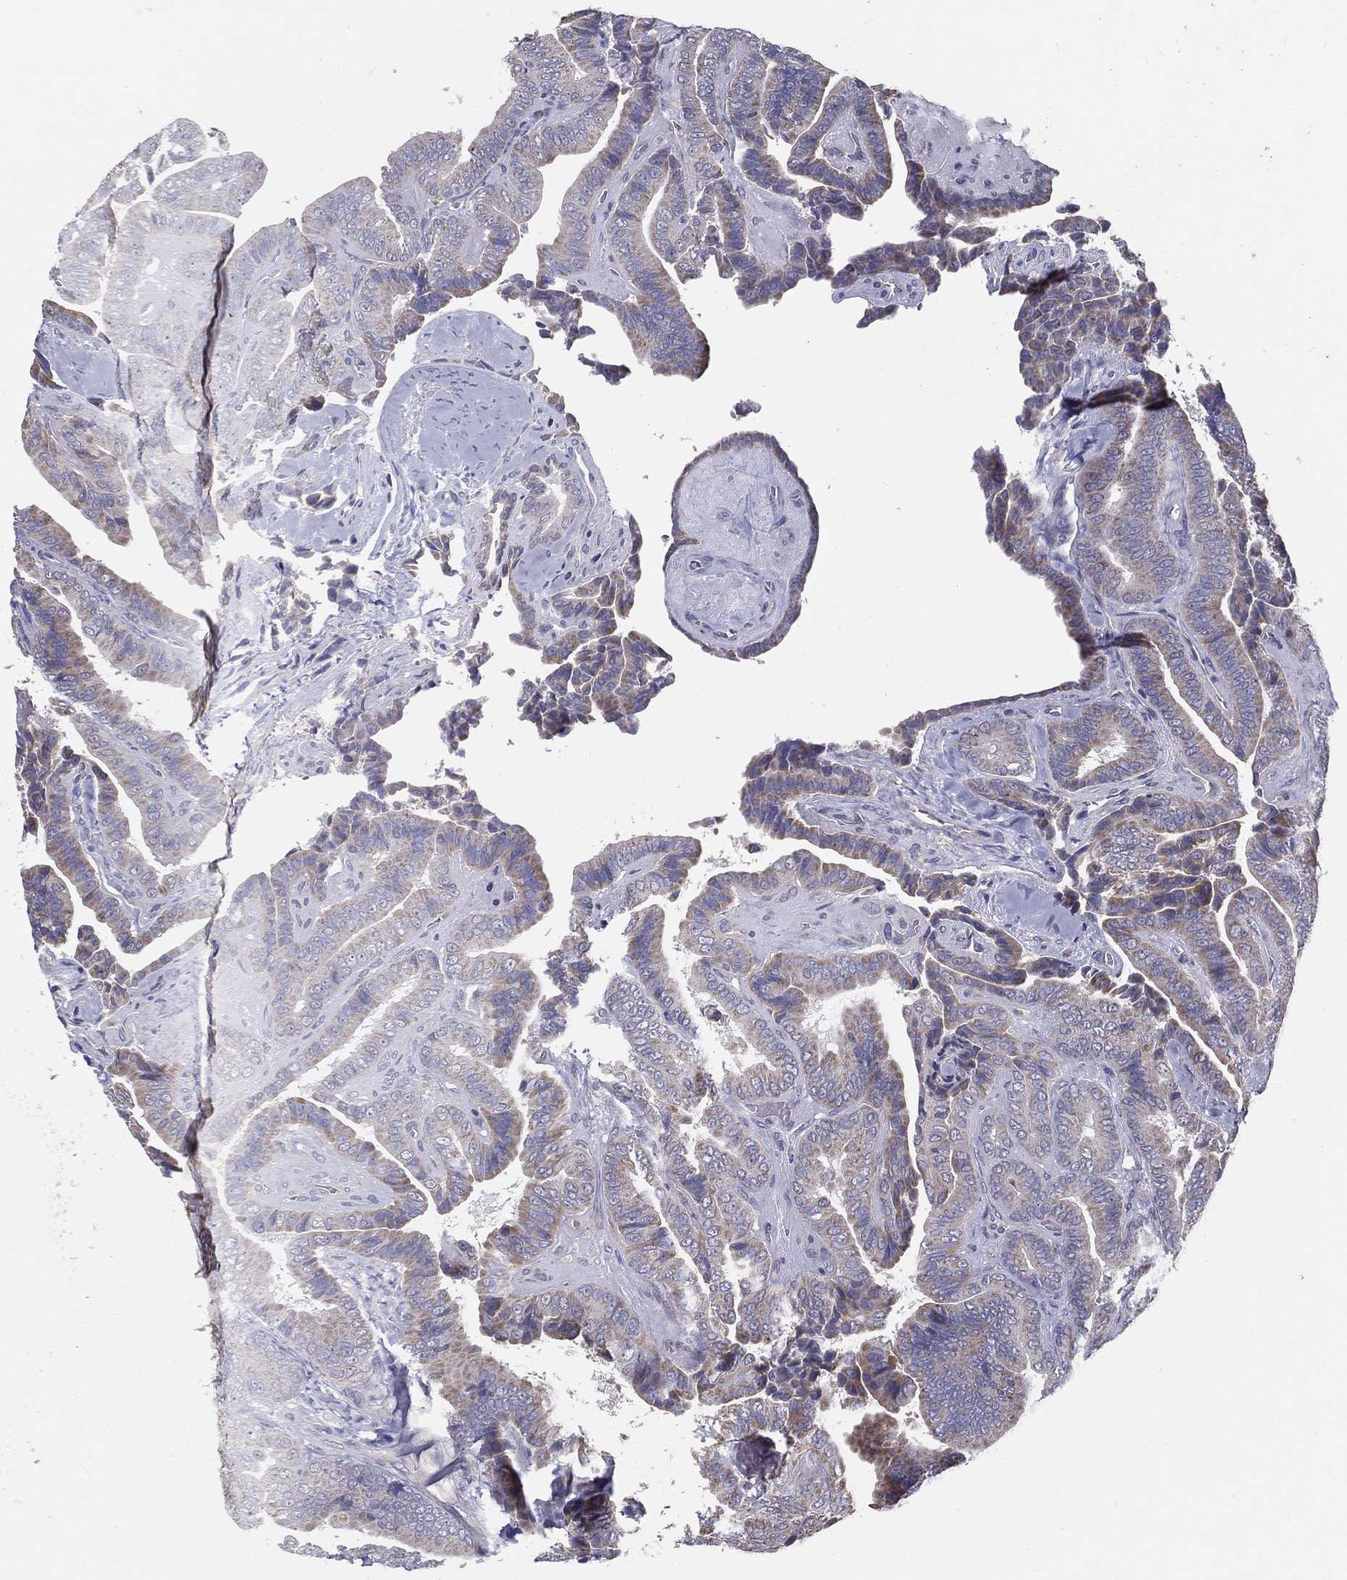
{"staining": {"intensity": "moderate", "quantity": "<25%", "location": "cytoplasmic/membranous"}, "tissue": "thyroid cancer", "cell_type": "Tumor cells", "image_type": "cancer", "snomed": [{"axis": "morphology", "description": "Papillary adenocarcinoma, NOS"}, {"axis": "topography", "description": "Thyroid gland"}], "caption": "Moderate cytoplasmic/membranous protein positivity is present in approximately <25% of tumor cells in papillary adenocarcinoma (thyroid).", "gene": "PCSK1", "patient": {"sex": "male", "age": 61}}